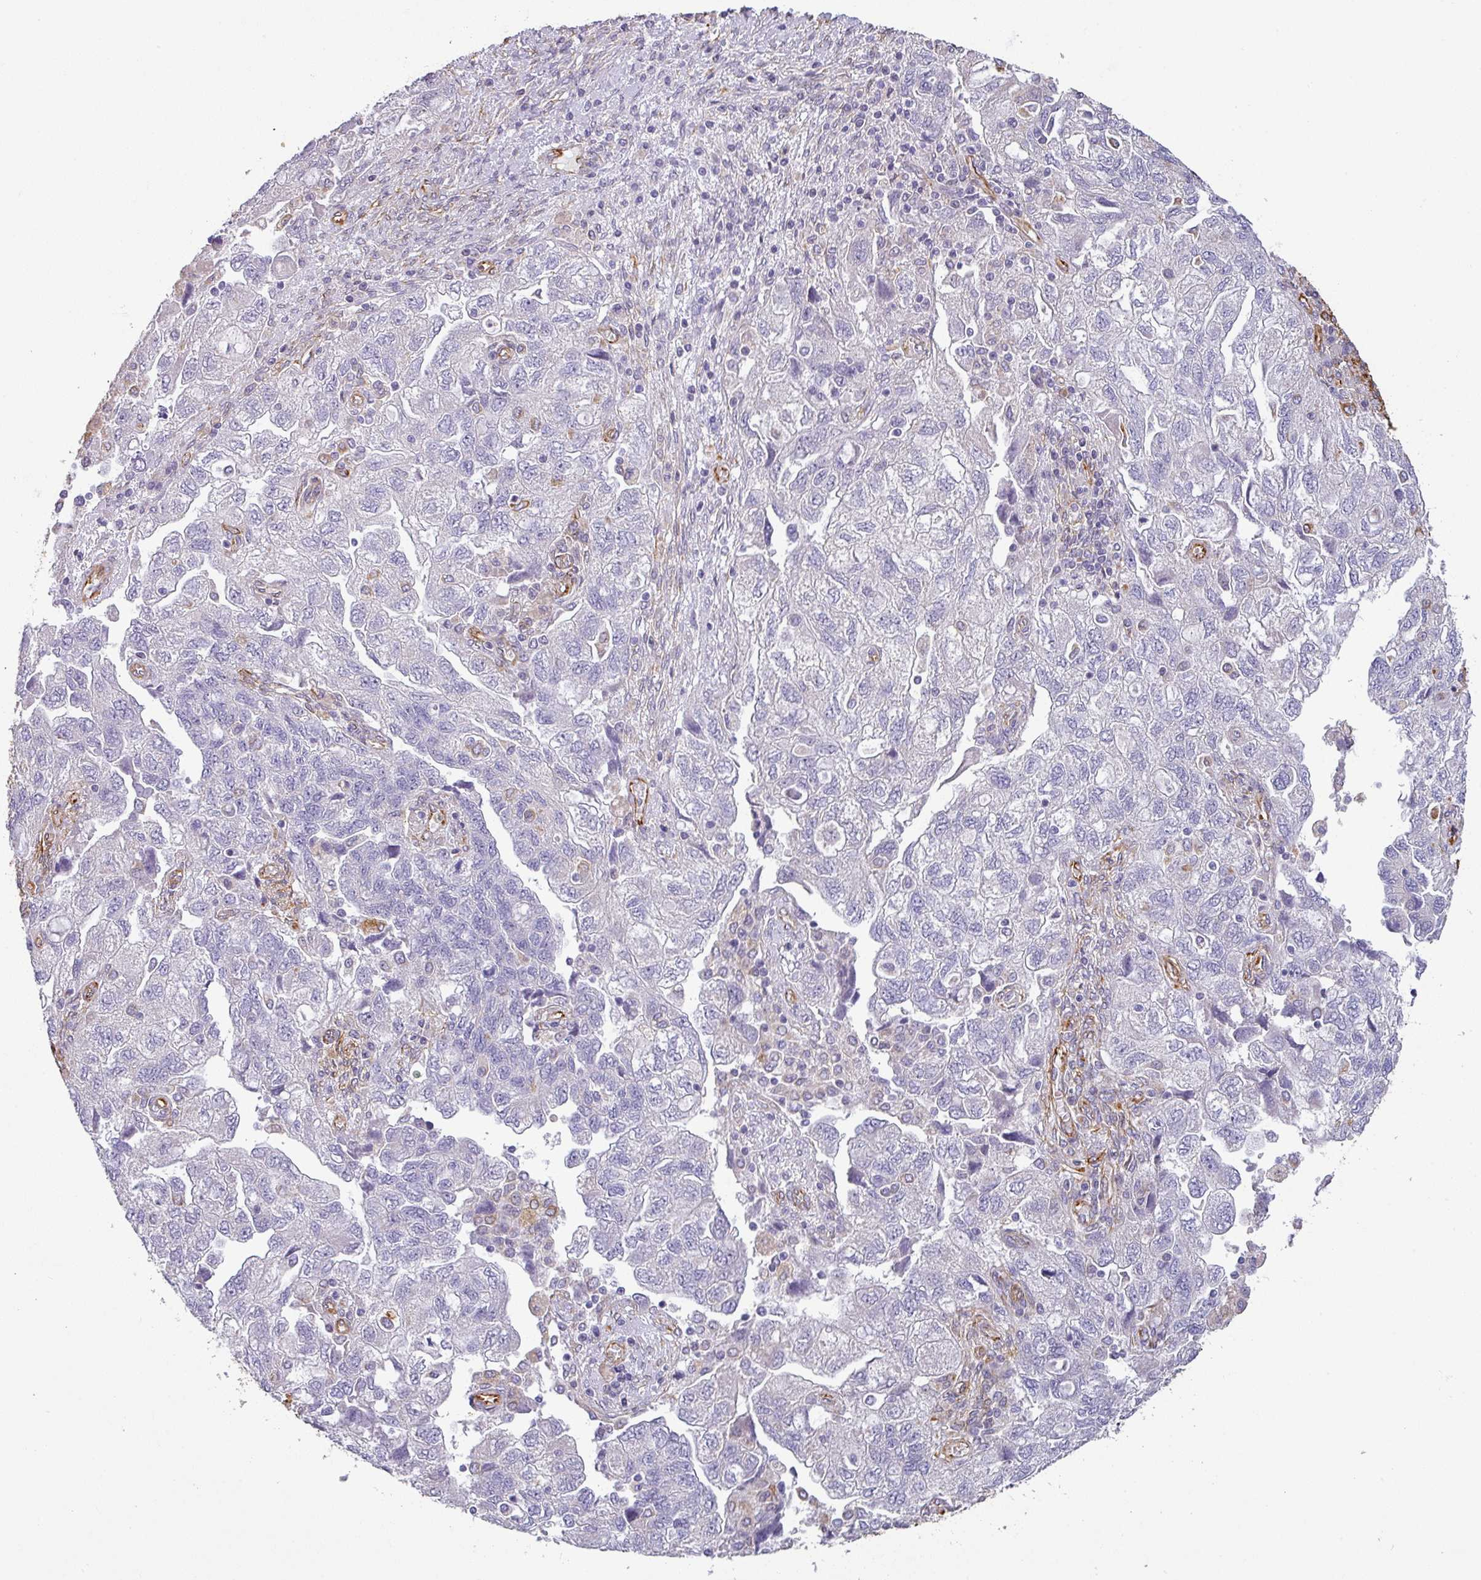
{"staining": {"intensity": "negative", "quantity": "none", "location": "none"}, "tissue": "ovarian cancer", "cell_type": "Tumor cells", "image_type": "cancer", "snomed": [{"axis": "morphology", "description": "Carcinoma, NOS"}, {"axis": "morphology", "description": "Cystadenocarcinoma, serous, NOS"}, {"axis": "topography", "description": "Ovary"}], "caption": "There is no significant positivity in tumor cells of ovarian carcinoma.", "gene": "ZNF280C", "patient": {"sex": "female", "age": 69}}